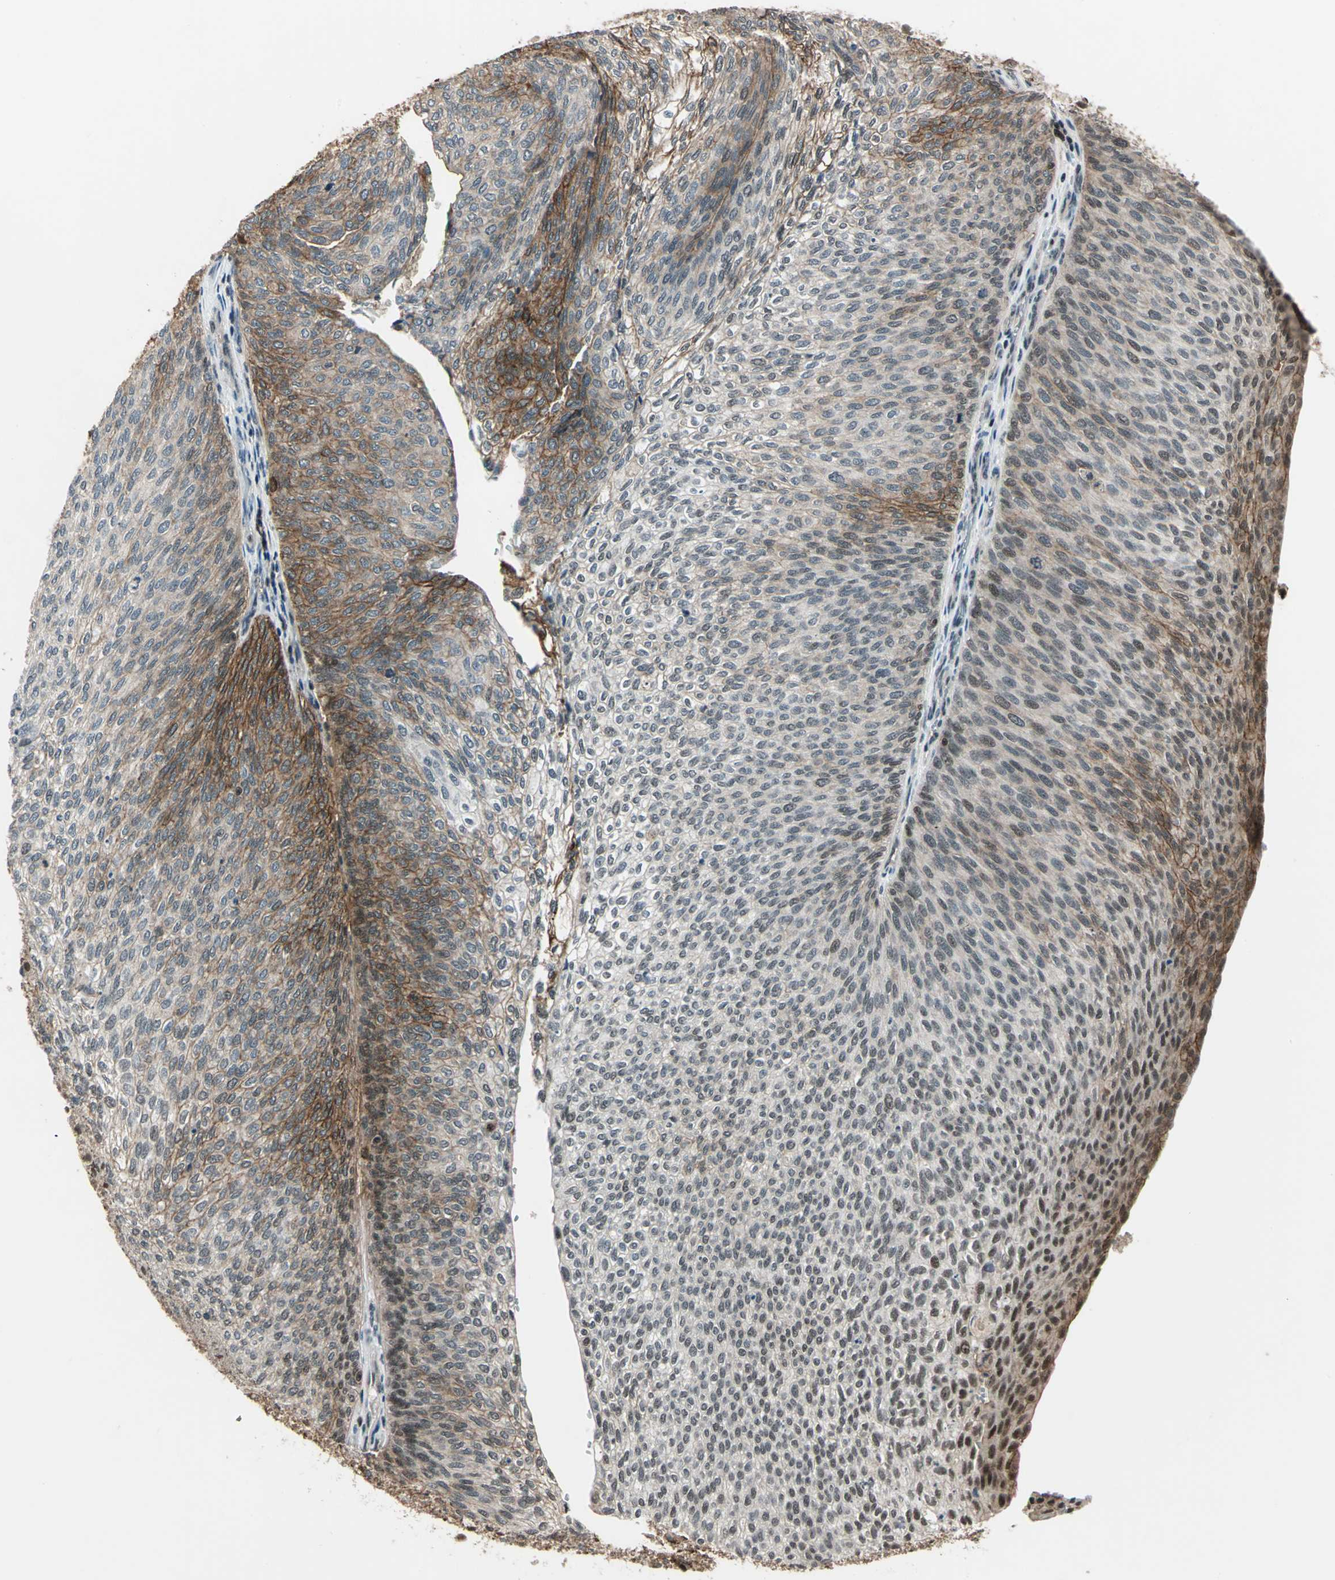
{"staining": {"intensity": "moderate", "quantity": ">75%", "location": "cytoplasmic/membranous"}, "tissue": "urothelial cancer", "cell_type": "Tumor cells", "image_type": "cancer", "snomed": [{"axis": "morphology", "description": "Urothelial carcinoma, Low grade"}, {"axis": "topography", "description": "Urinary bladder"}], "caption": "DAB immunohistochemical staining of urothelial cancer reveals moderate cytoplasmic/membranous protein staining in approximately >75% of tumor cells.", "gene": "NR2C2", "patient": {"sex": "female", "age": 79}}